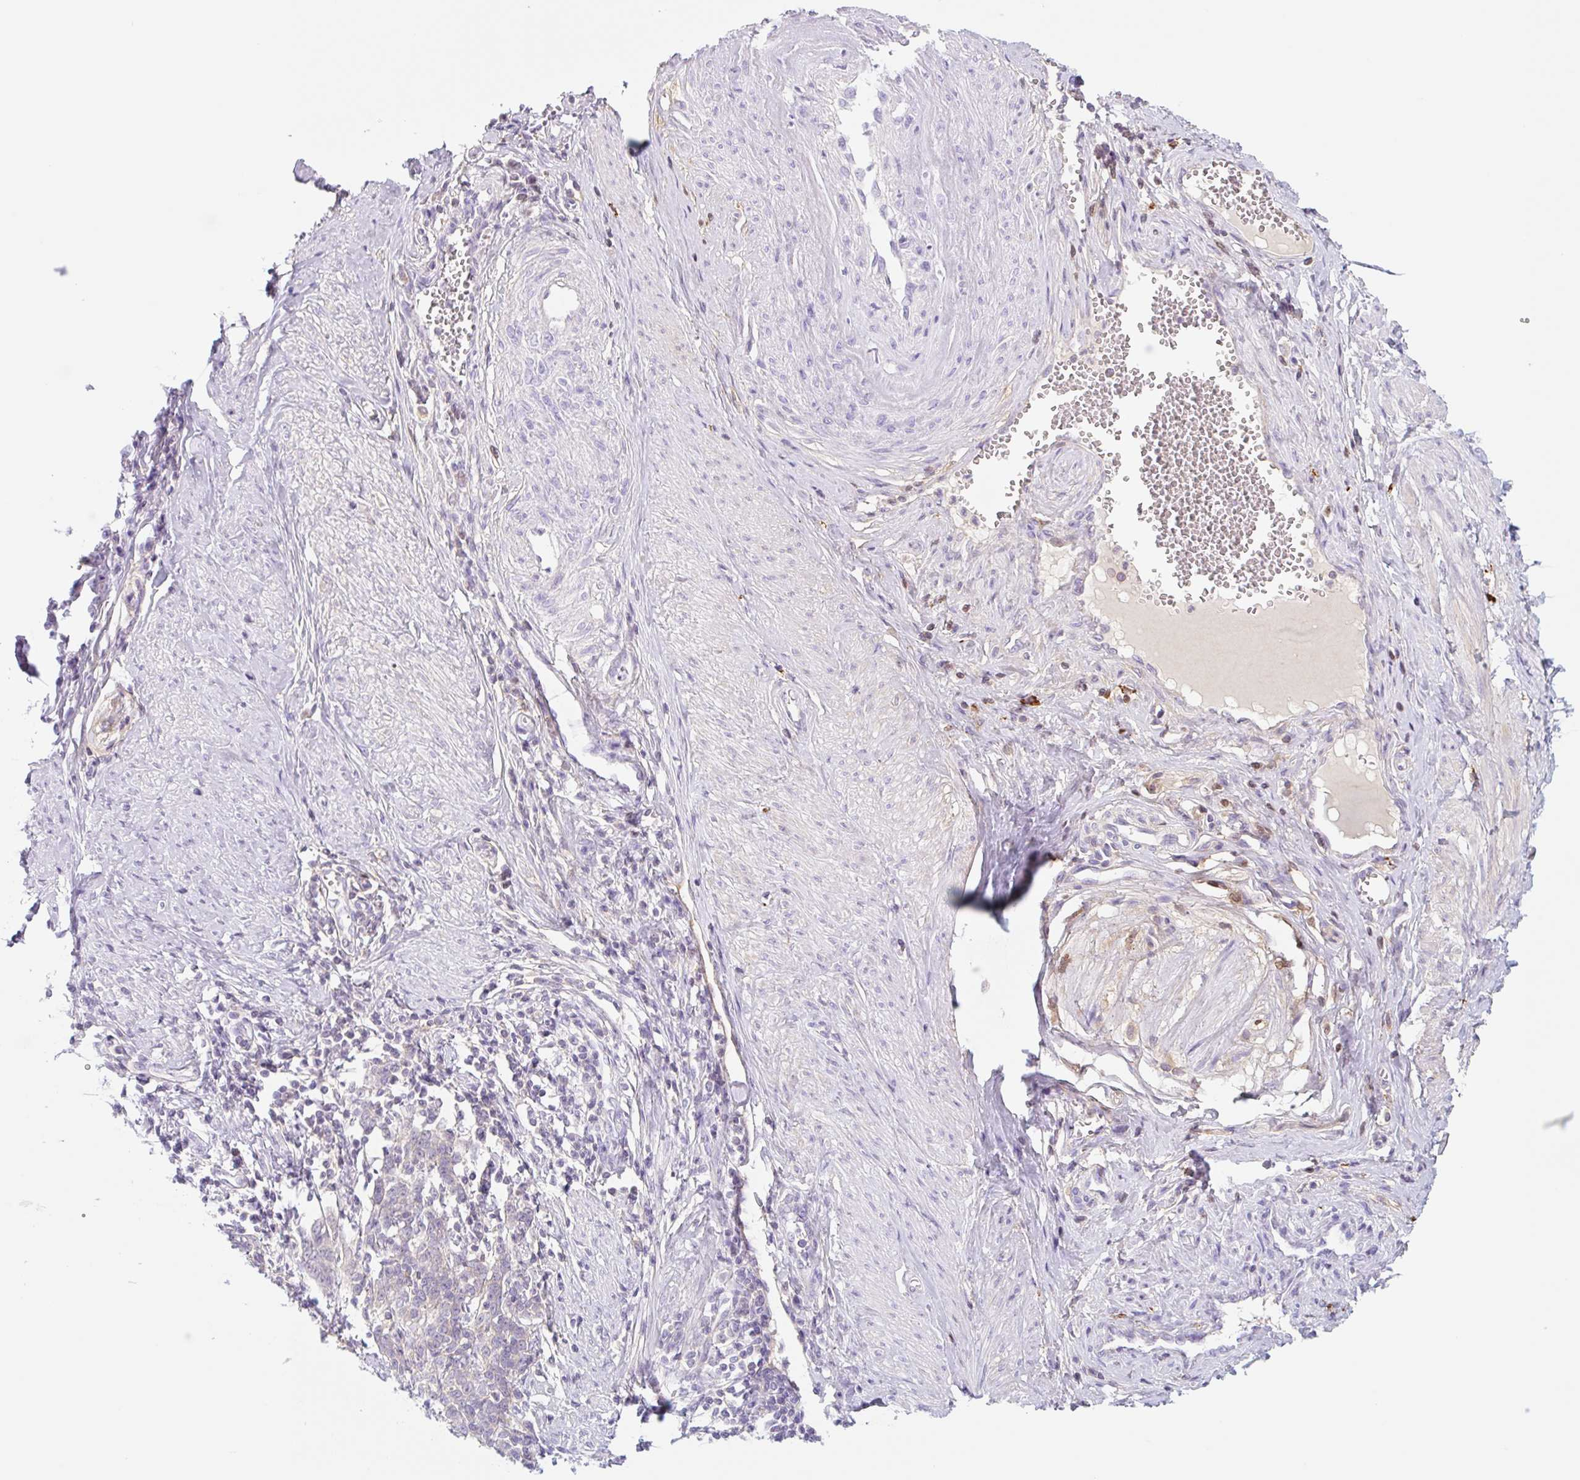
{"staining": {"intensity": "negative", "quantity": "none", "location": "none"}, "tissue": "cervical cancer", "cell_type": "Tumor cells", "image_type": "cancer", "snomed": [{"axis": "morphology", "description": "Squamous cell carcinoma, NOS"}, {"axis": "topography", "description": "Cervix"}], "caption": "The micrograph displays no staining of tumor cells in squamous cell carcinoma (cervical).", "gene": "LYVE1", "patient": {"sex": "female", "age": 39}}